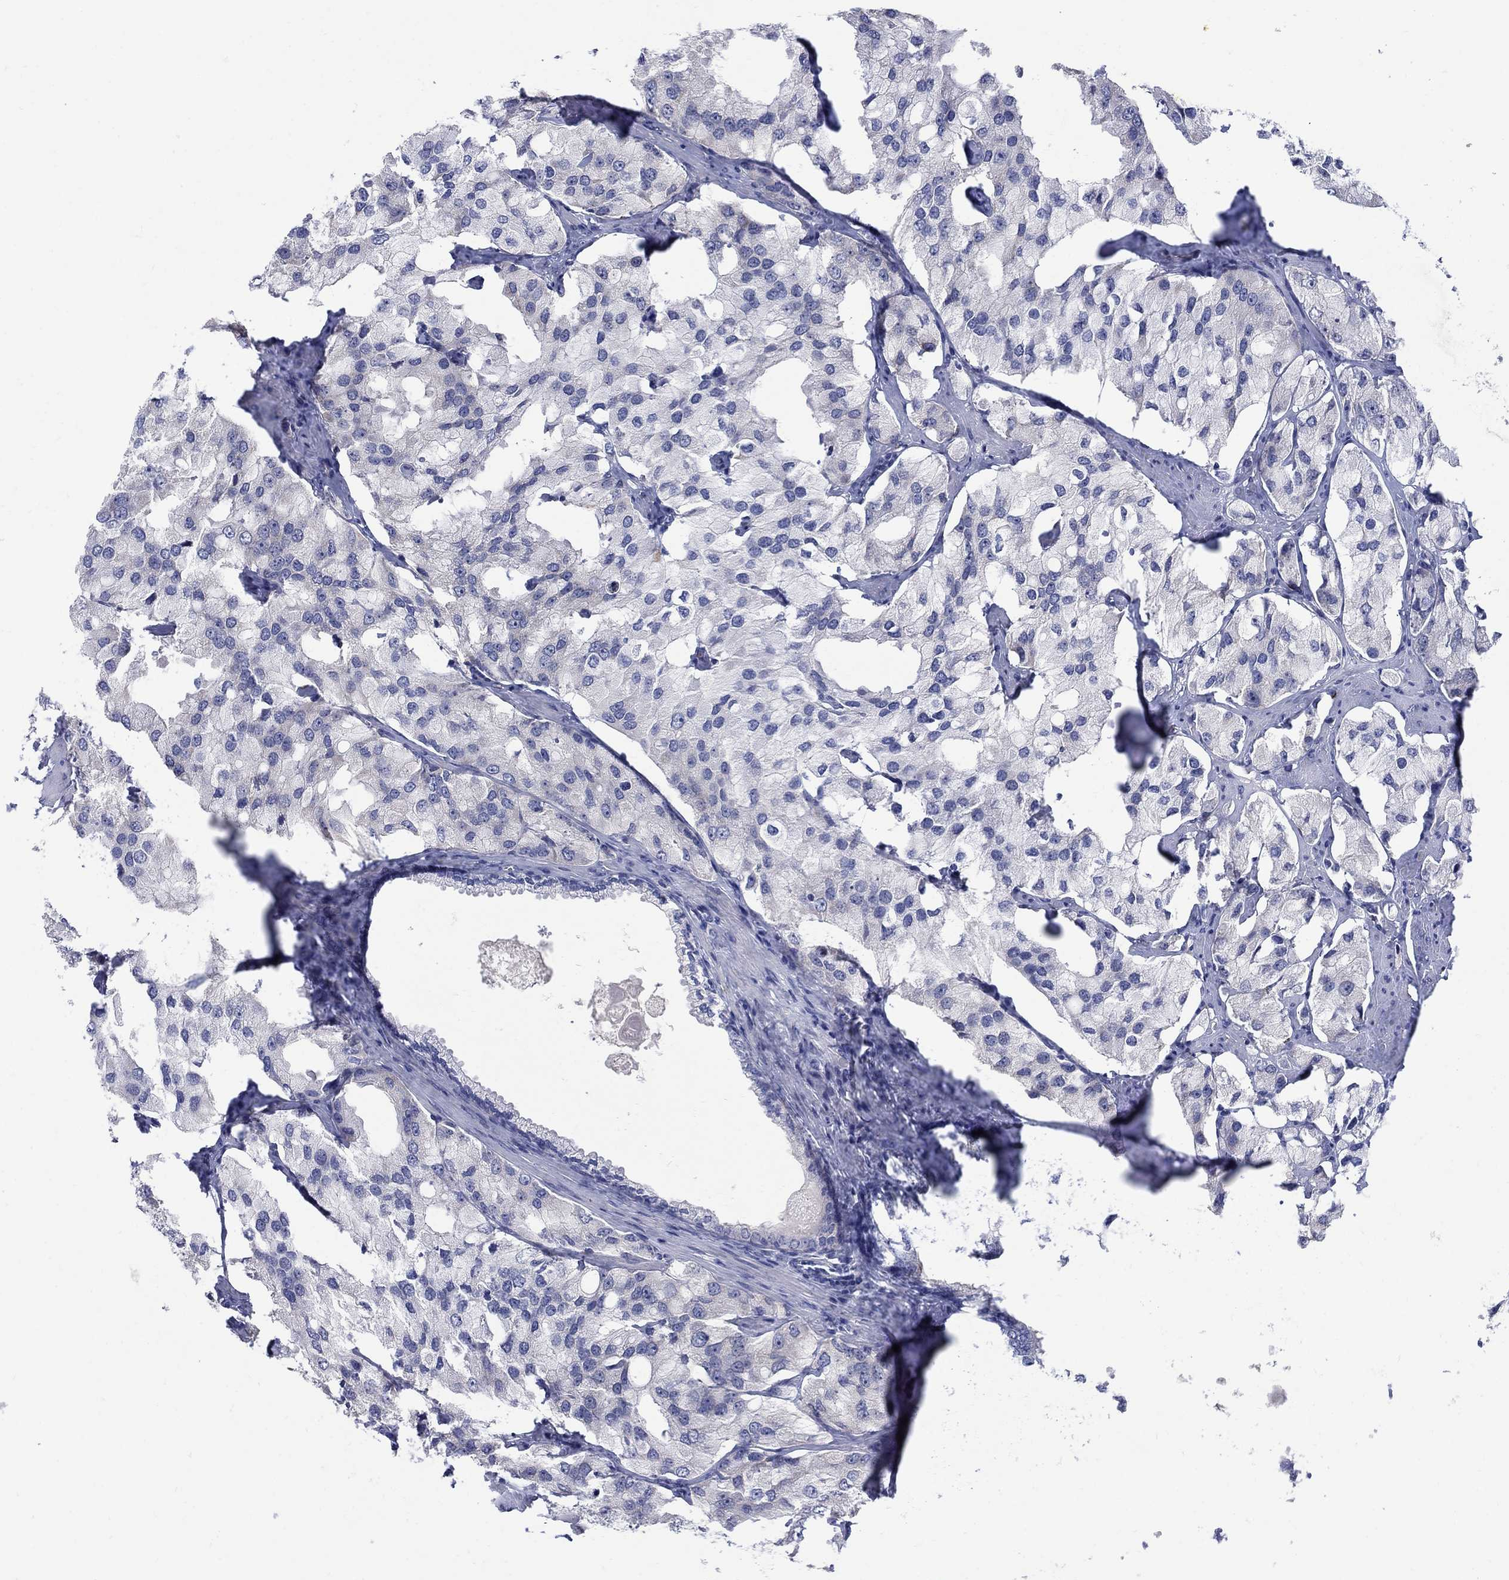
{"staining": {"intensity": "negative", "quantity": "none", "location": "none"}, "tissue": "prostate cancer", "cell_type": "Tumor cells", "image_type": "cancer", "snomed": [{"axis": "morphology", "description": "Adenocarcinoma, NOS"}, {"axis": "topography", "description": "Prostate and seminal vesicle, NOS"}, {"axis": "topography", "description": "Prostate"}], "caption": "Protein analysis of prostate cancer demonstrates no significant staining in tumor cells.", "gene": "REEP2", "patient": {"sex": "male", "age": 64}}